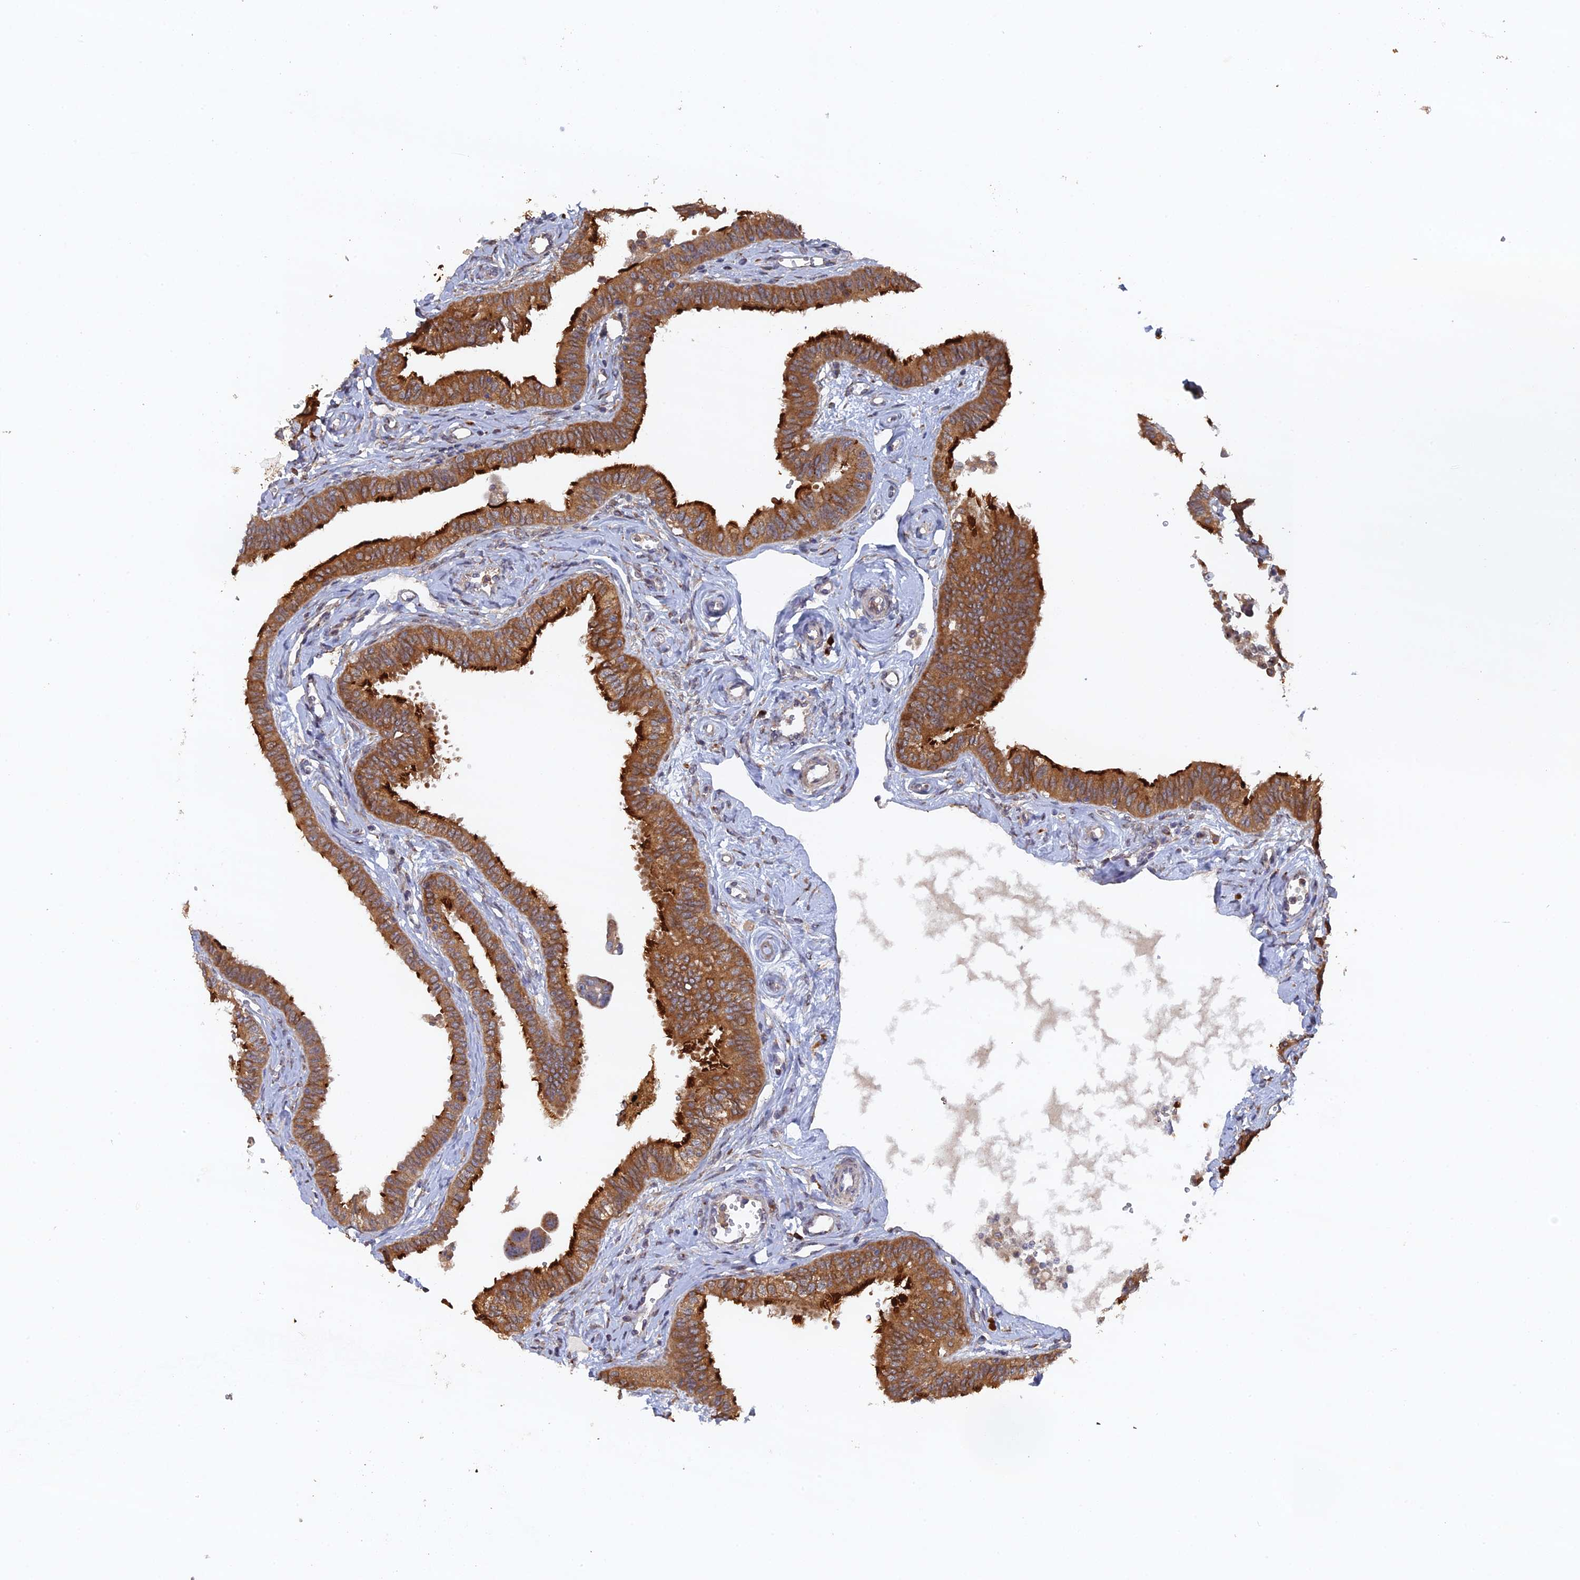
{"staining": {"intensity": "strong", "quantity": ">75%", "location": "cytoplasmic/membranous"}, "tissue": "fallopian tube", "cell_type": "Glandular cells", "image_type": "normal", "snomed": [{"axis": "morphology", "description": "Normal tissue, NOS"}, {"axis": "morphology", "description": "Carcinoma, NOS"}, {"axis": "topography", "description": "Fallopian tube"}, {"axis": "topography", "description": "Ovary"}], "caption": "There is high levels of strong cytoplasmic/membranous positivity in glandular cells of benign fallopian tube, as demonstrated by immunohistochemical staining (brown color).", "gene": "VPS37C", "patient": {"sex": "female", "age": 59}}